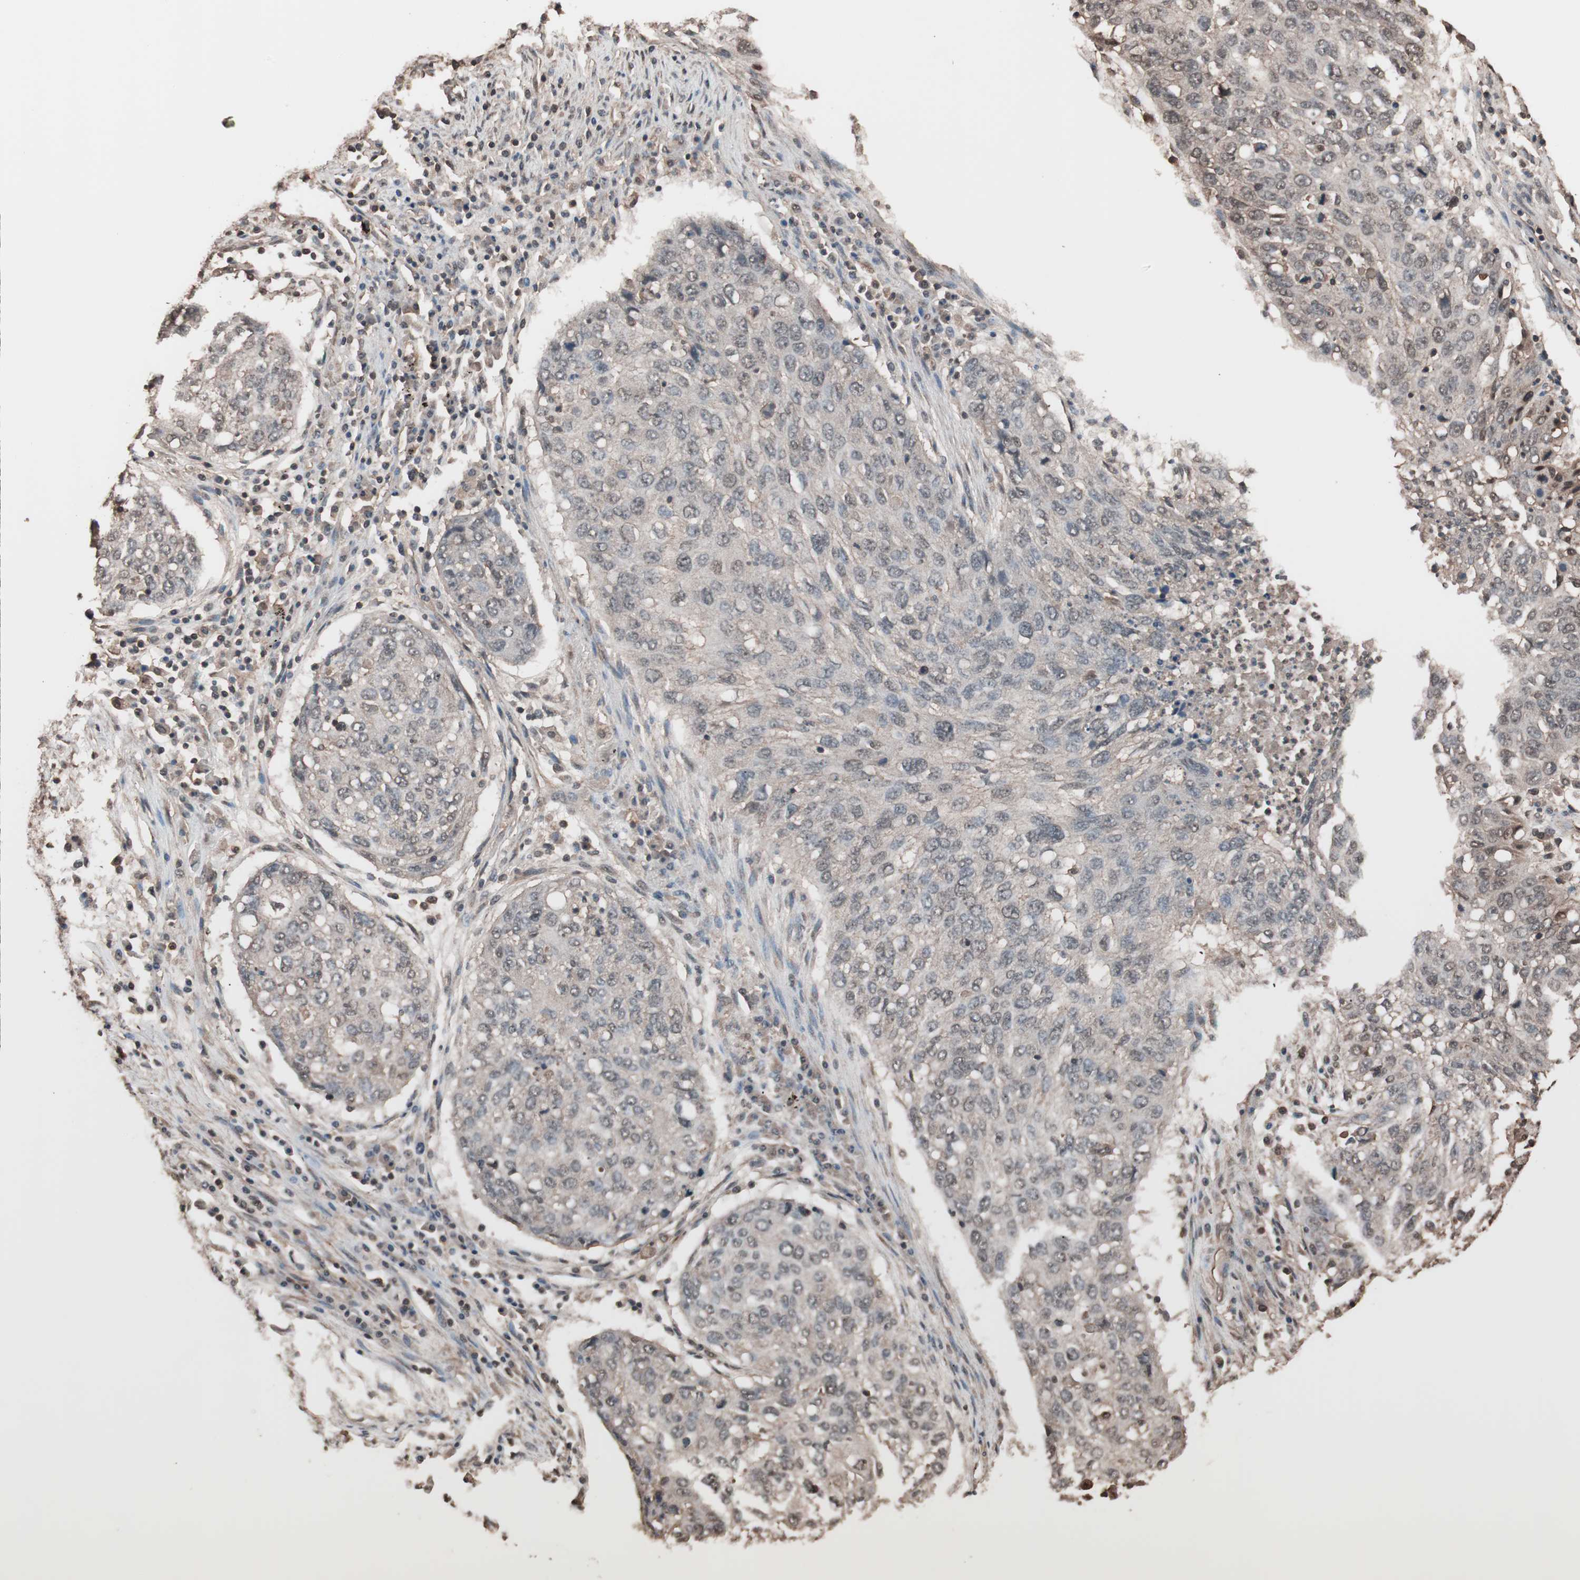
{"staining": {"intensity": "weak", "quantity": ">75%", "location": "cytoplasmic/membranous"}, "tissue": "lung cancer", "cell_type": "Tumor cells", "image_type": "cancer", "snomed": [{"axis": "morphology", "description": "Squamous cell carcinoma, NOS"}, {"axis": "topography", "description": "Lung"}], "caption": "Protein positivity by immunohistochemistry displays weak cytoplasmic/membranous expression in about >75% of tumor cells in squamous cell carcinoma (lung).", "gene": "CALM2", "patient": {"sex": "female", "age": 63}}